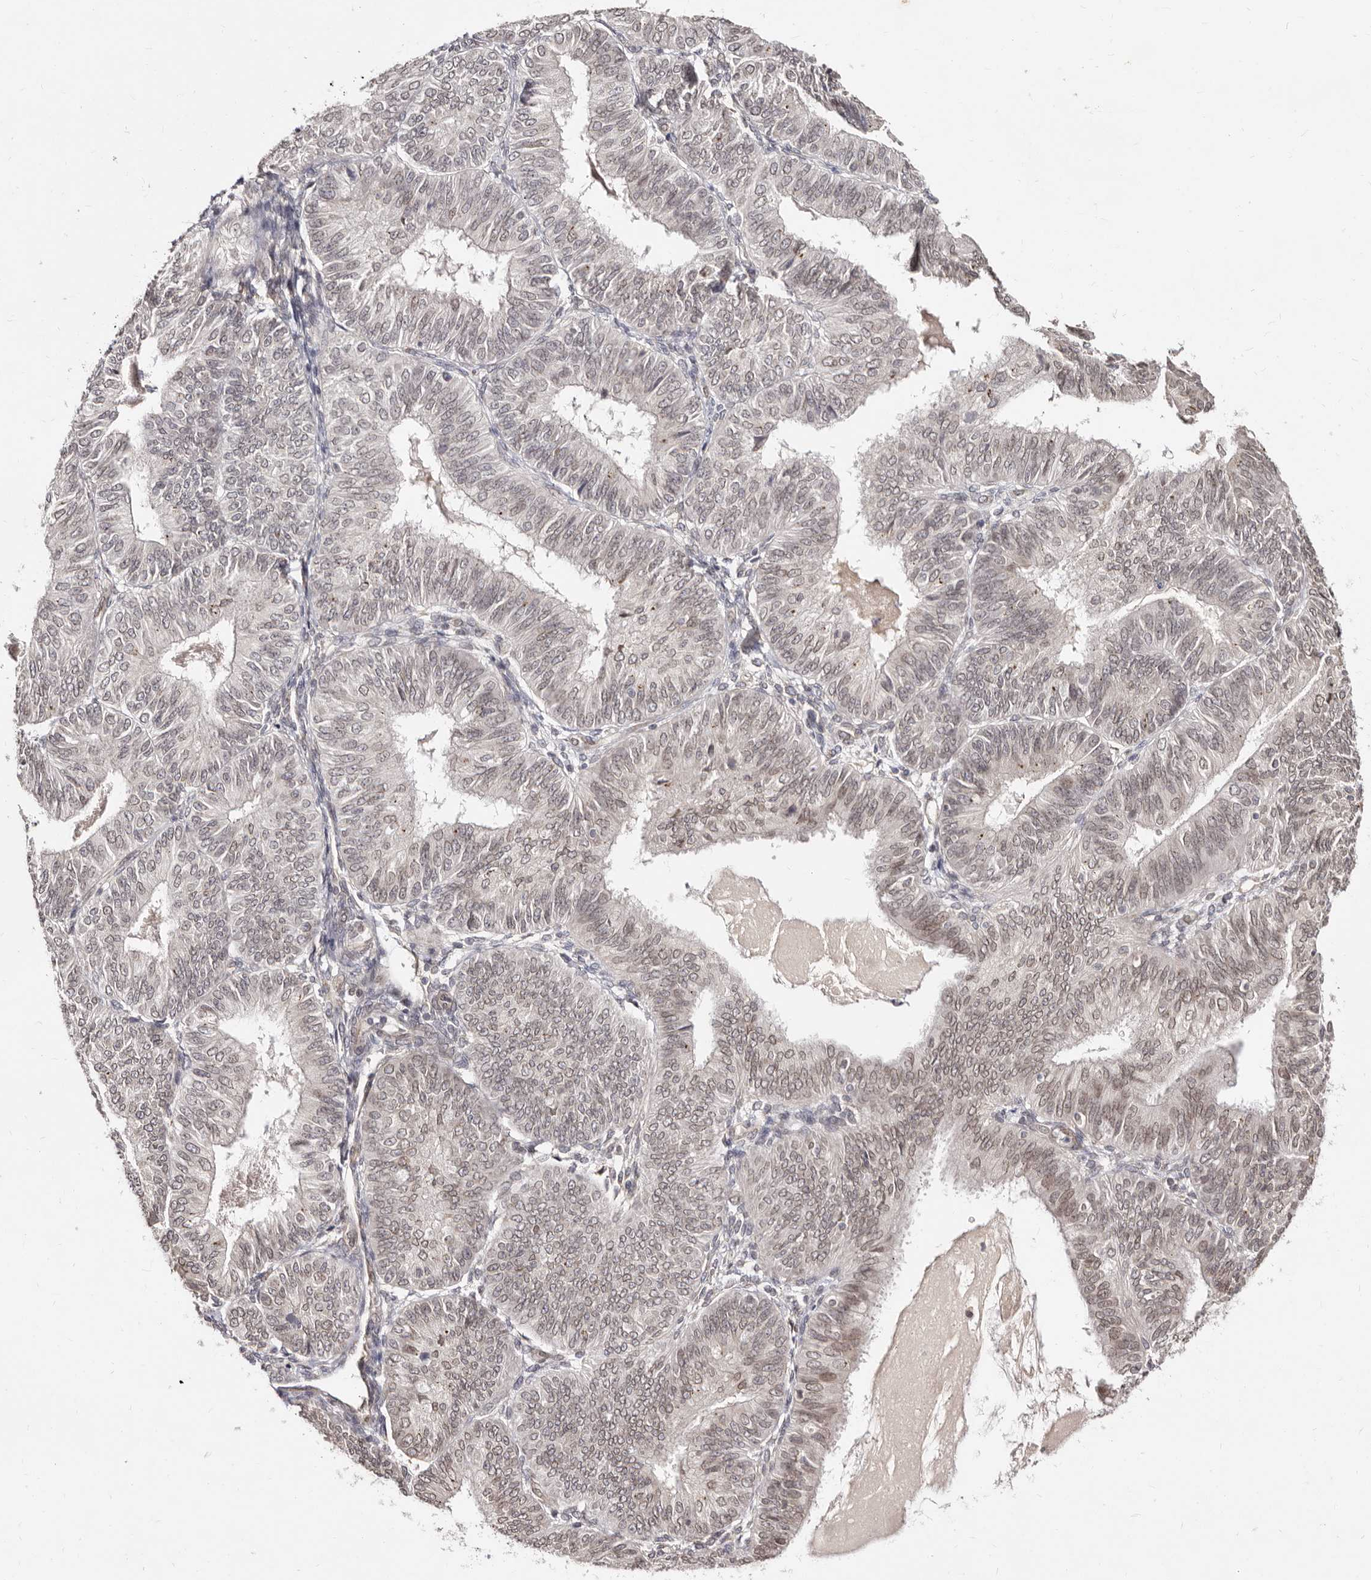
{"staining": {"intensity": "weak", "quantity": "25%-75%", "location": "nuclear"}, "tissue": "endometrial cancer", "cell_type": "Tumor cells", "image_type": "cancer", "snomed": [{"axis": "morphology", "description": "Adenocarcinoma, NOS"}, {"axis": "topography", "description": "Endometrium"}], "caption": "A brown stain highlights weak nuclear positivity of a protein in human endometrial adenocarcinoma tumor cells.", "gene": "LCORL", "patient": {"sex": "female", "age": 58}}